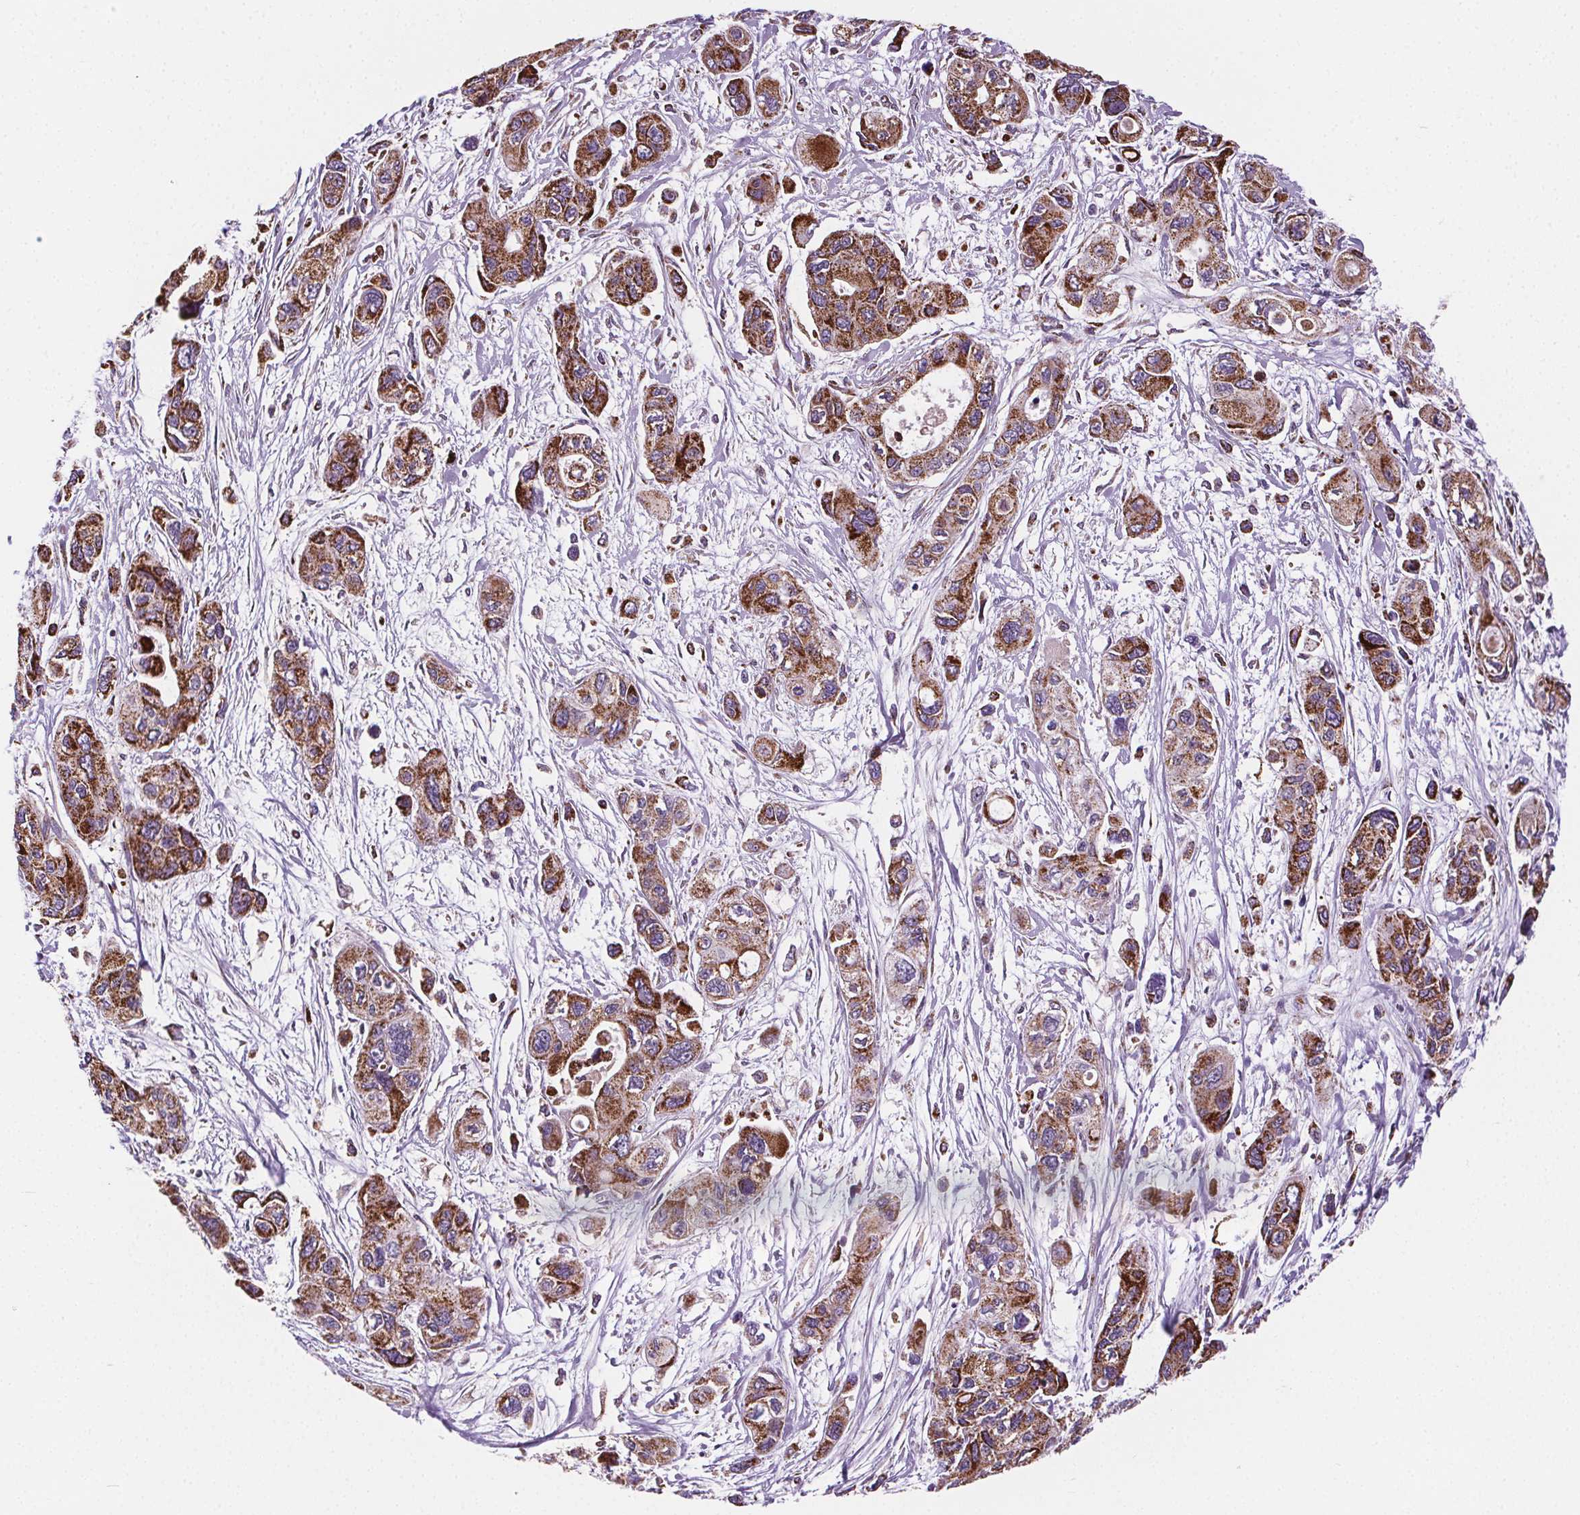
{"staining": {"intensity": "strong", "quantity": ">75%", "location": "cytoplasmic/membranous"}, "tissue": "pancreatic cancer", "cell_type": "Tumor cells", "image_type": "cancer", "snomed": [{"axis": "morphology", "description": "Adenocarcinoma, NOS"}, {"axis": "topography", "description": "Pancreas"}], "caption": "Immunohistochemistry micrograph of pancreatic cancer stained for a protein (brown), which displays high levels of strong cytoplasmic/membranous positivity in about >75% of tumor cells.", "gene": "GOLT1B", "patient": {"sex": "female", "age": 47}}